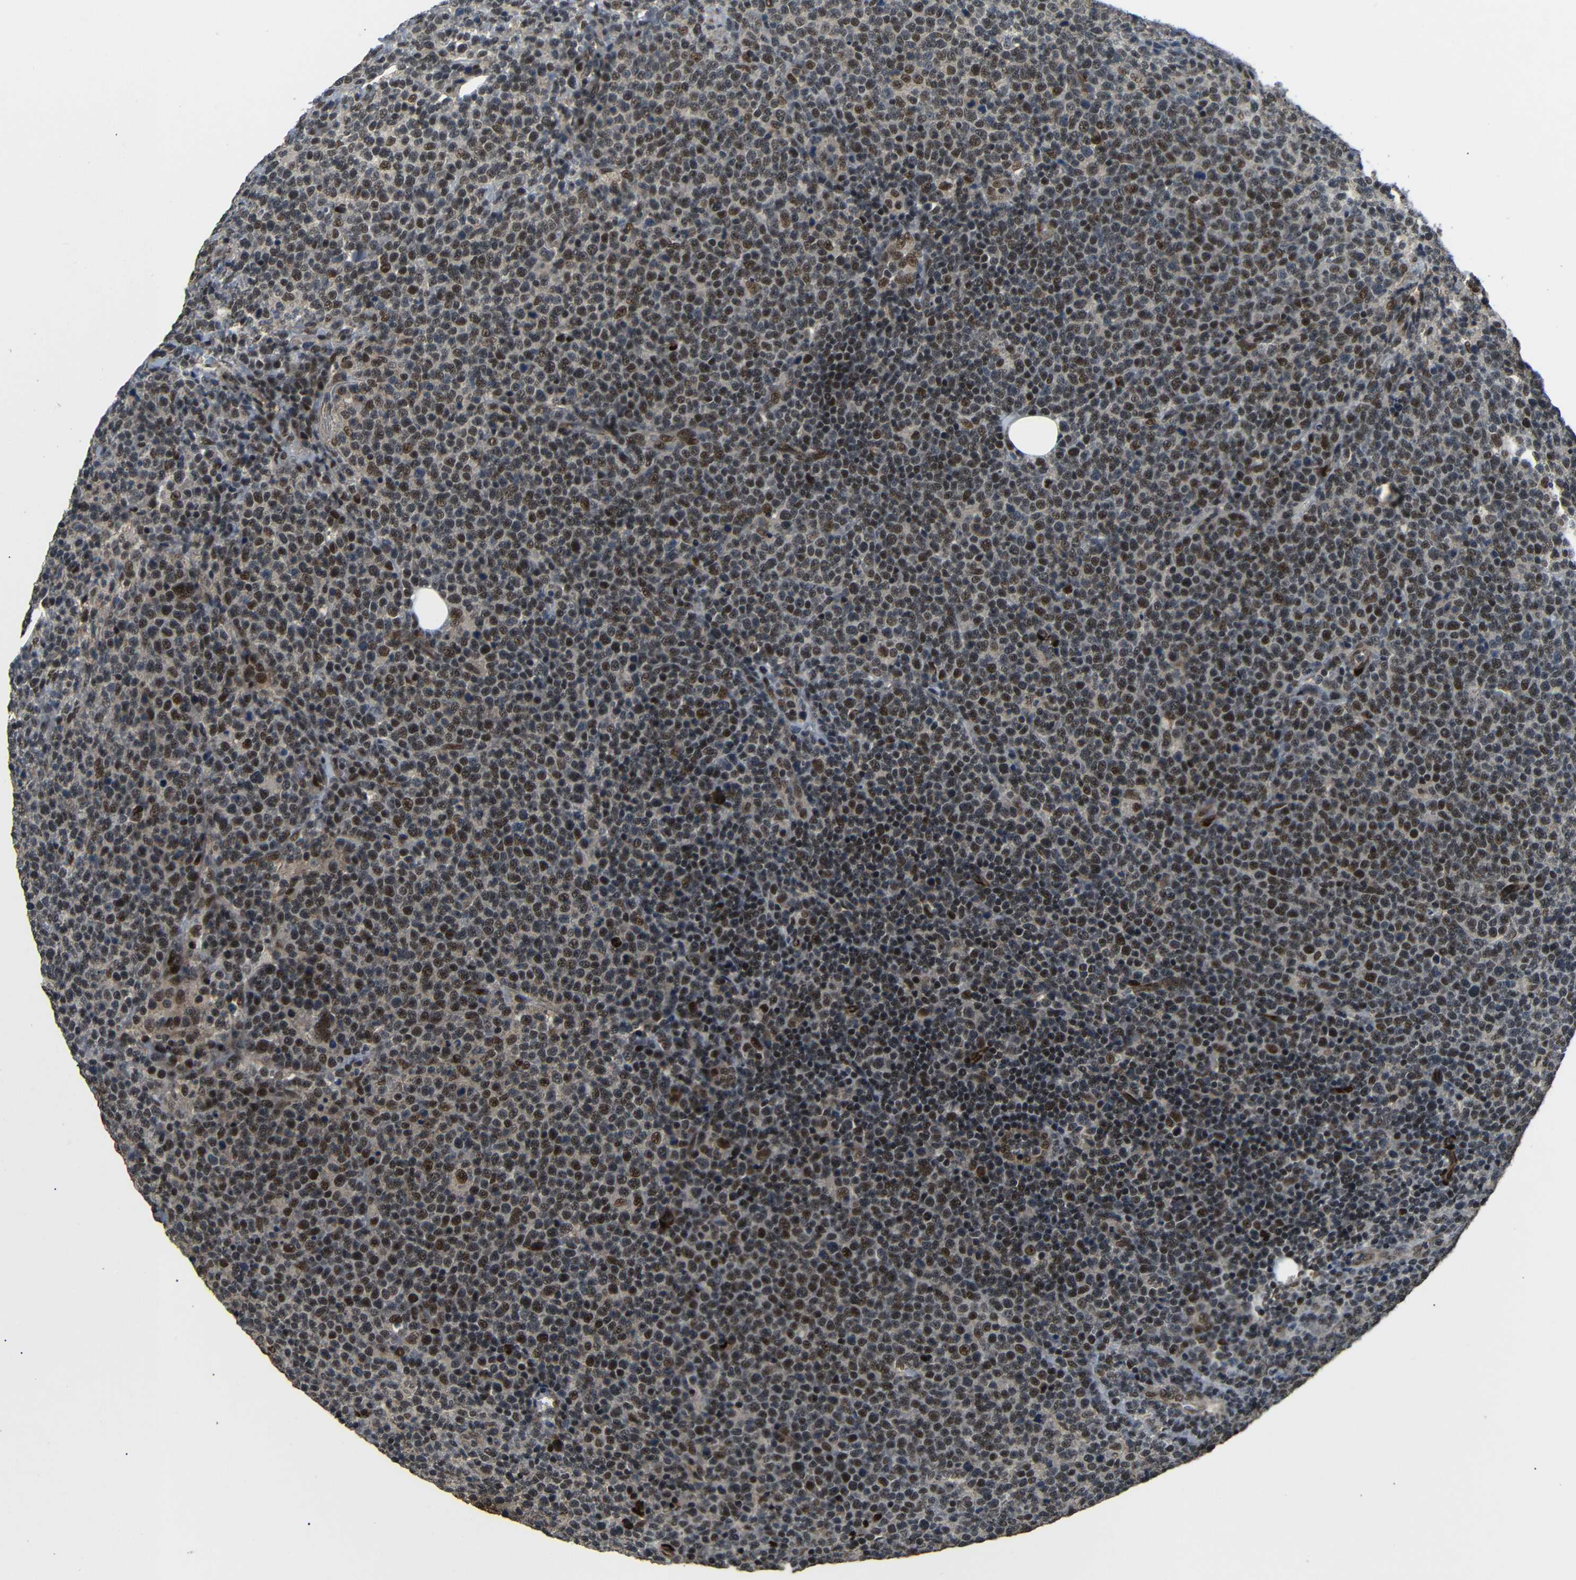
{"staining": {"intensity": "moderate", "quantity": ">75%", "location": "cytoplasmic/membranous,nuclear"}, "tissue": "lymphoma", "cell_type": "Tumor cells", "image_type": "cancer", "snomed": [{"axis": "morphology", "description": "Malignant lymphoma, non-Hodgkin's type, High grade"}, {"axis": "topography", "description": "Lymph node"}], "caption": "Immunohistochemistry (DAB (3,3'-diaminobenzidine)) staining of lymphoma demonstrates moderate cytoplasmic/membranous and nuclear protein positivity in about >75% of tumor cells. The protein of interest is shown in brown color, while the nuclei are stained blue.", "gene": "TBX2", "patient": {"sex": "male", "age": 61}}